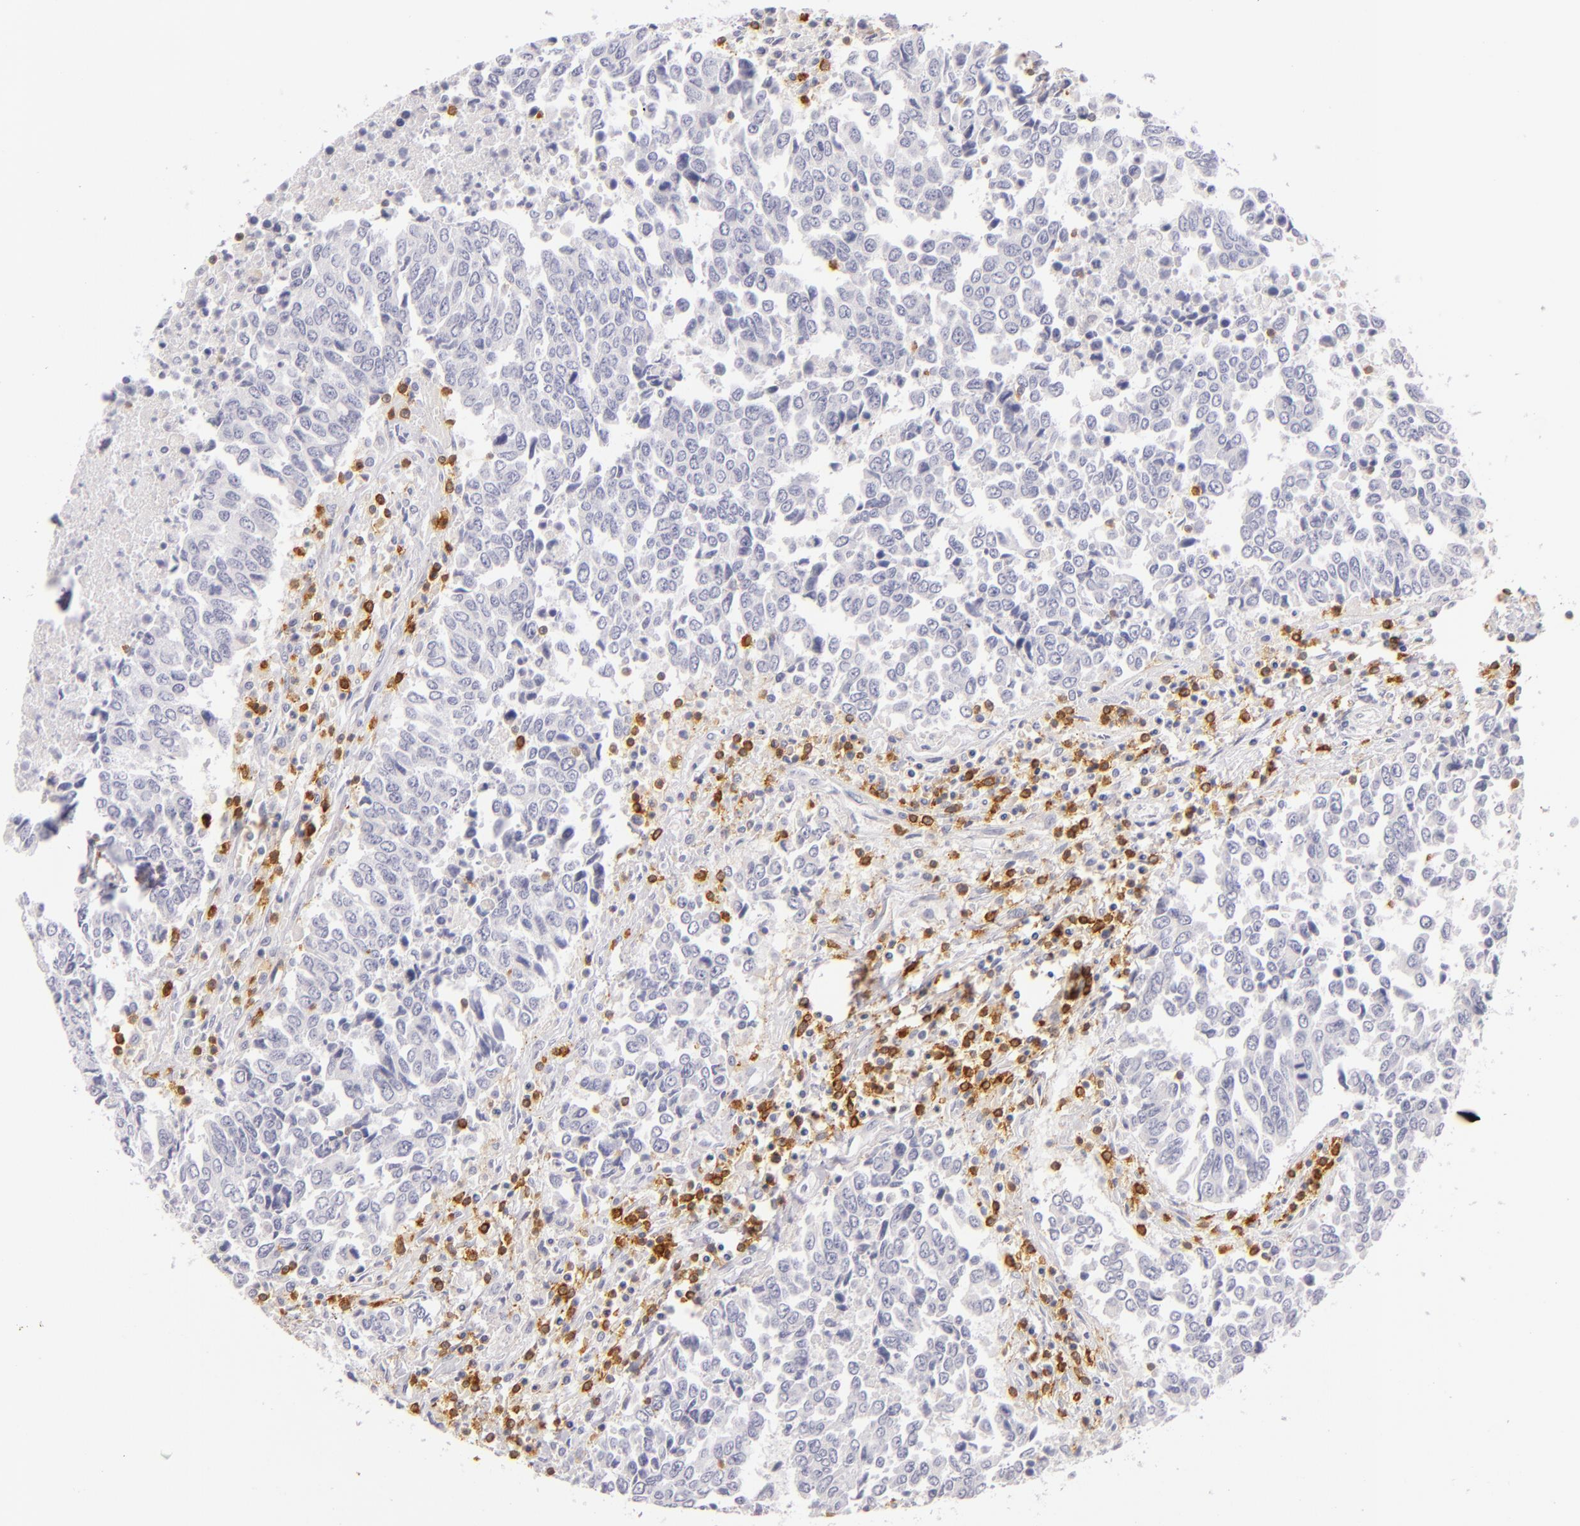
{"staining": {"intensity": "negative", "quantity": "none", "location": "none"}, "tissue": "urothelial cancer", "cell_type": "Tumor cells", "image_type": "cancer", "snomed": [{"axis": "morphology", "description": "Urothelial carcinoma, High grade"}, {"axis": "topography", "description": "Urinary bladder"}], "caption": "High power microscopy image of an immunohistochemistry micrograph of urothelial cancer, revealing no significant positivity in tumor cells.", "gene": "LAT", "patient": {"sex": "male", "age": 86}}